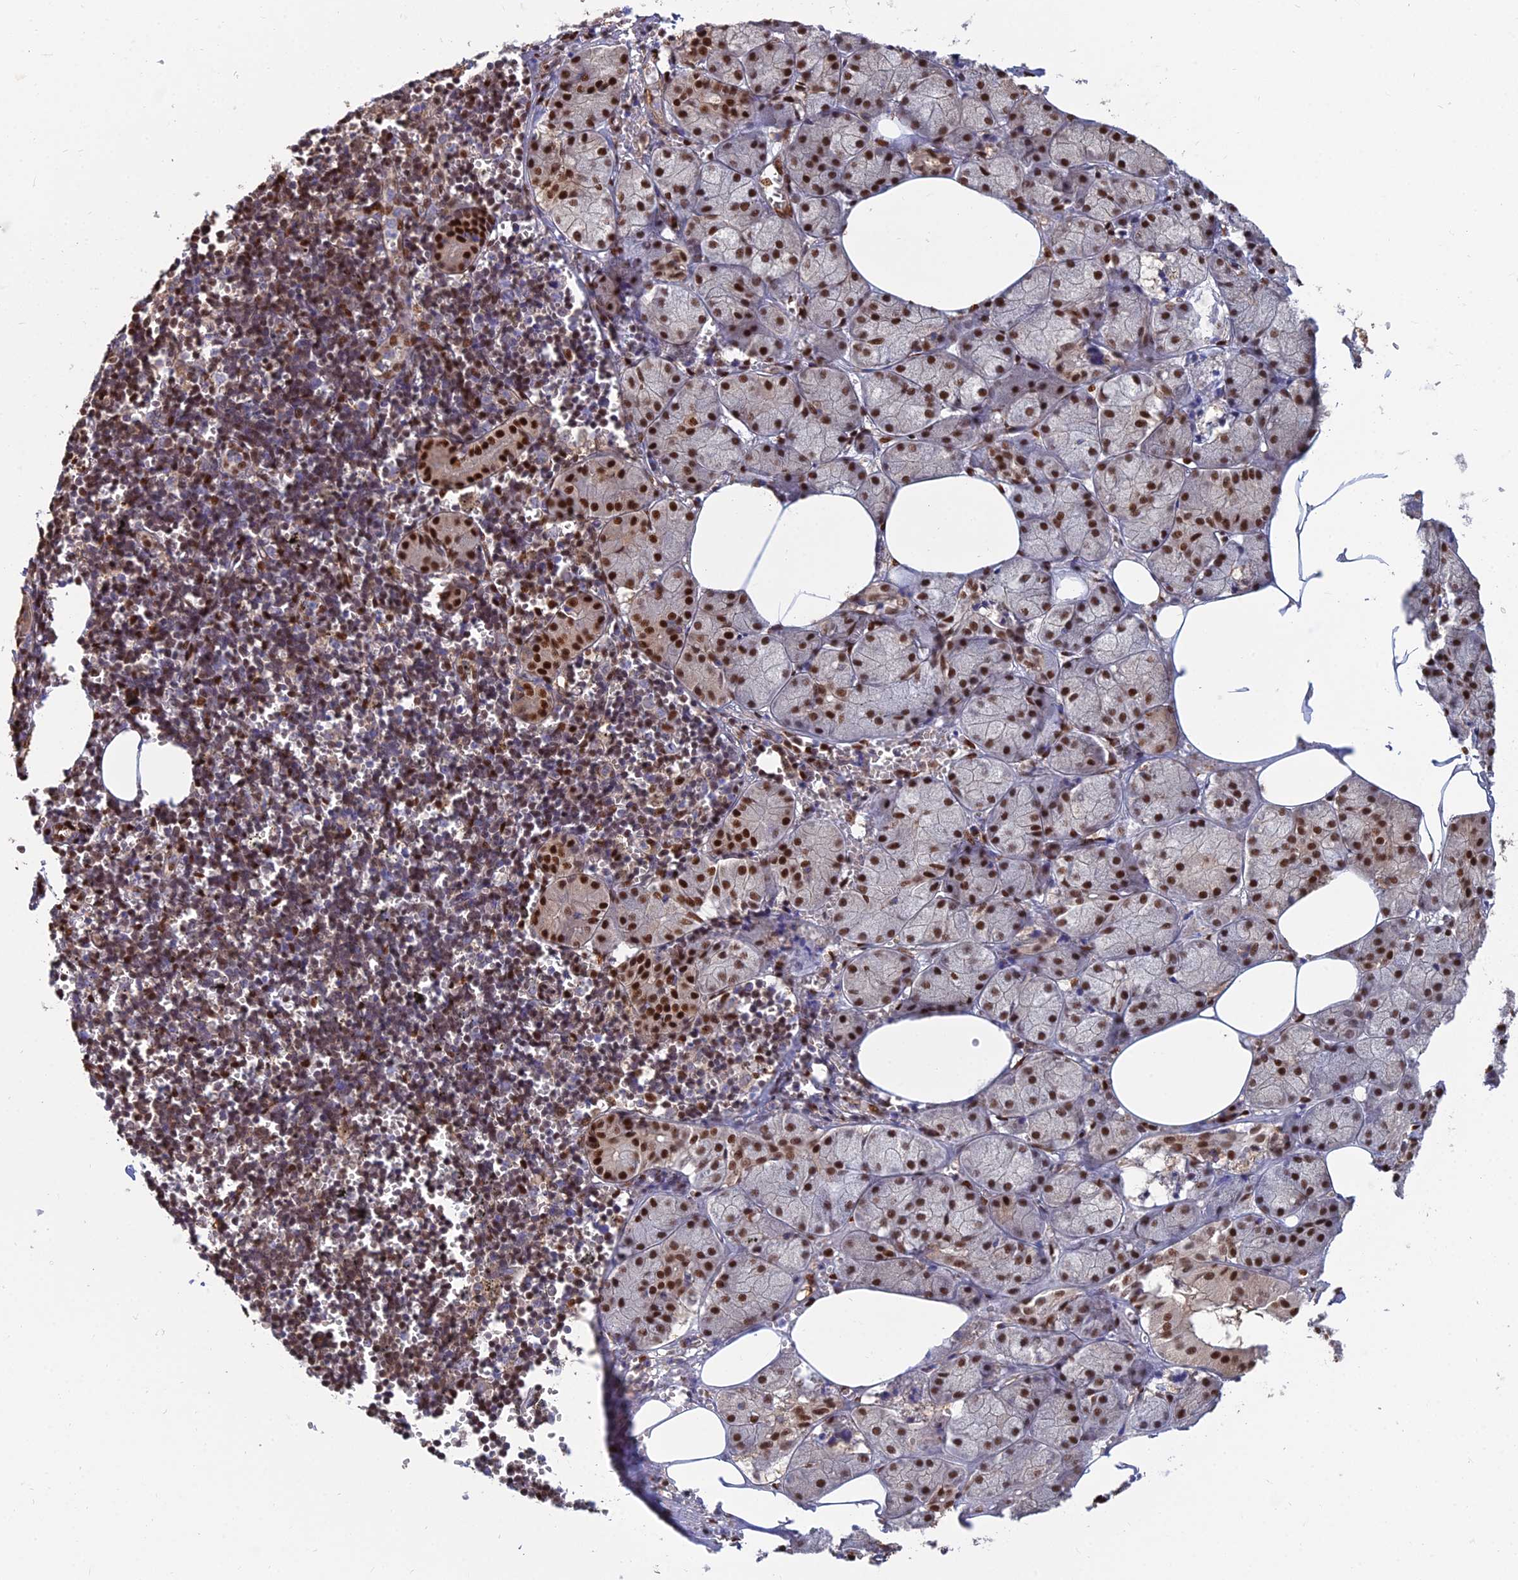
{"staining": {"intensity": "strong", "quantity": ">75%", "location": "nuclear"}, "tissue": "salivary gland", "cell_type": "Glandular cells", "image_type": "normal", "snomed": [{"axis": "morphology", "description": "Normal tissue, NOS"}, {"axis": "topography", "description": "Salivary gland"}], "caption": "Salivary gland stained with immunohistochemistry (IHC) demonstrates strong nuclear expression in approximately >75% of glandular cells.", "gene": "DNPEP", "patient": {"sex": "male", "age": 62}}